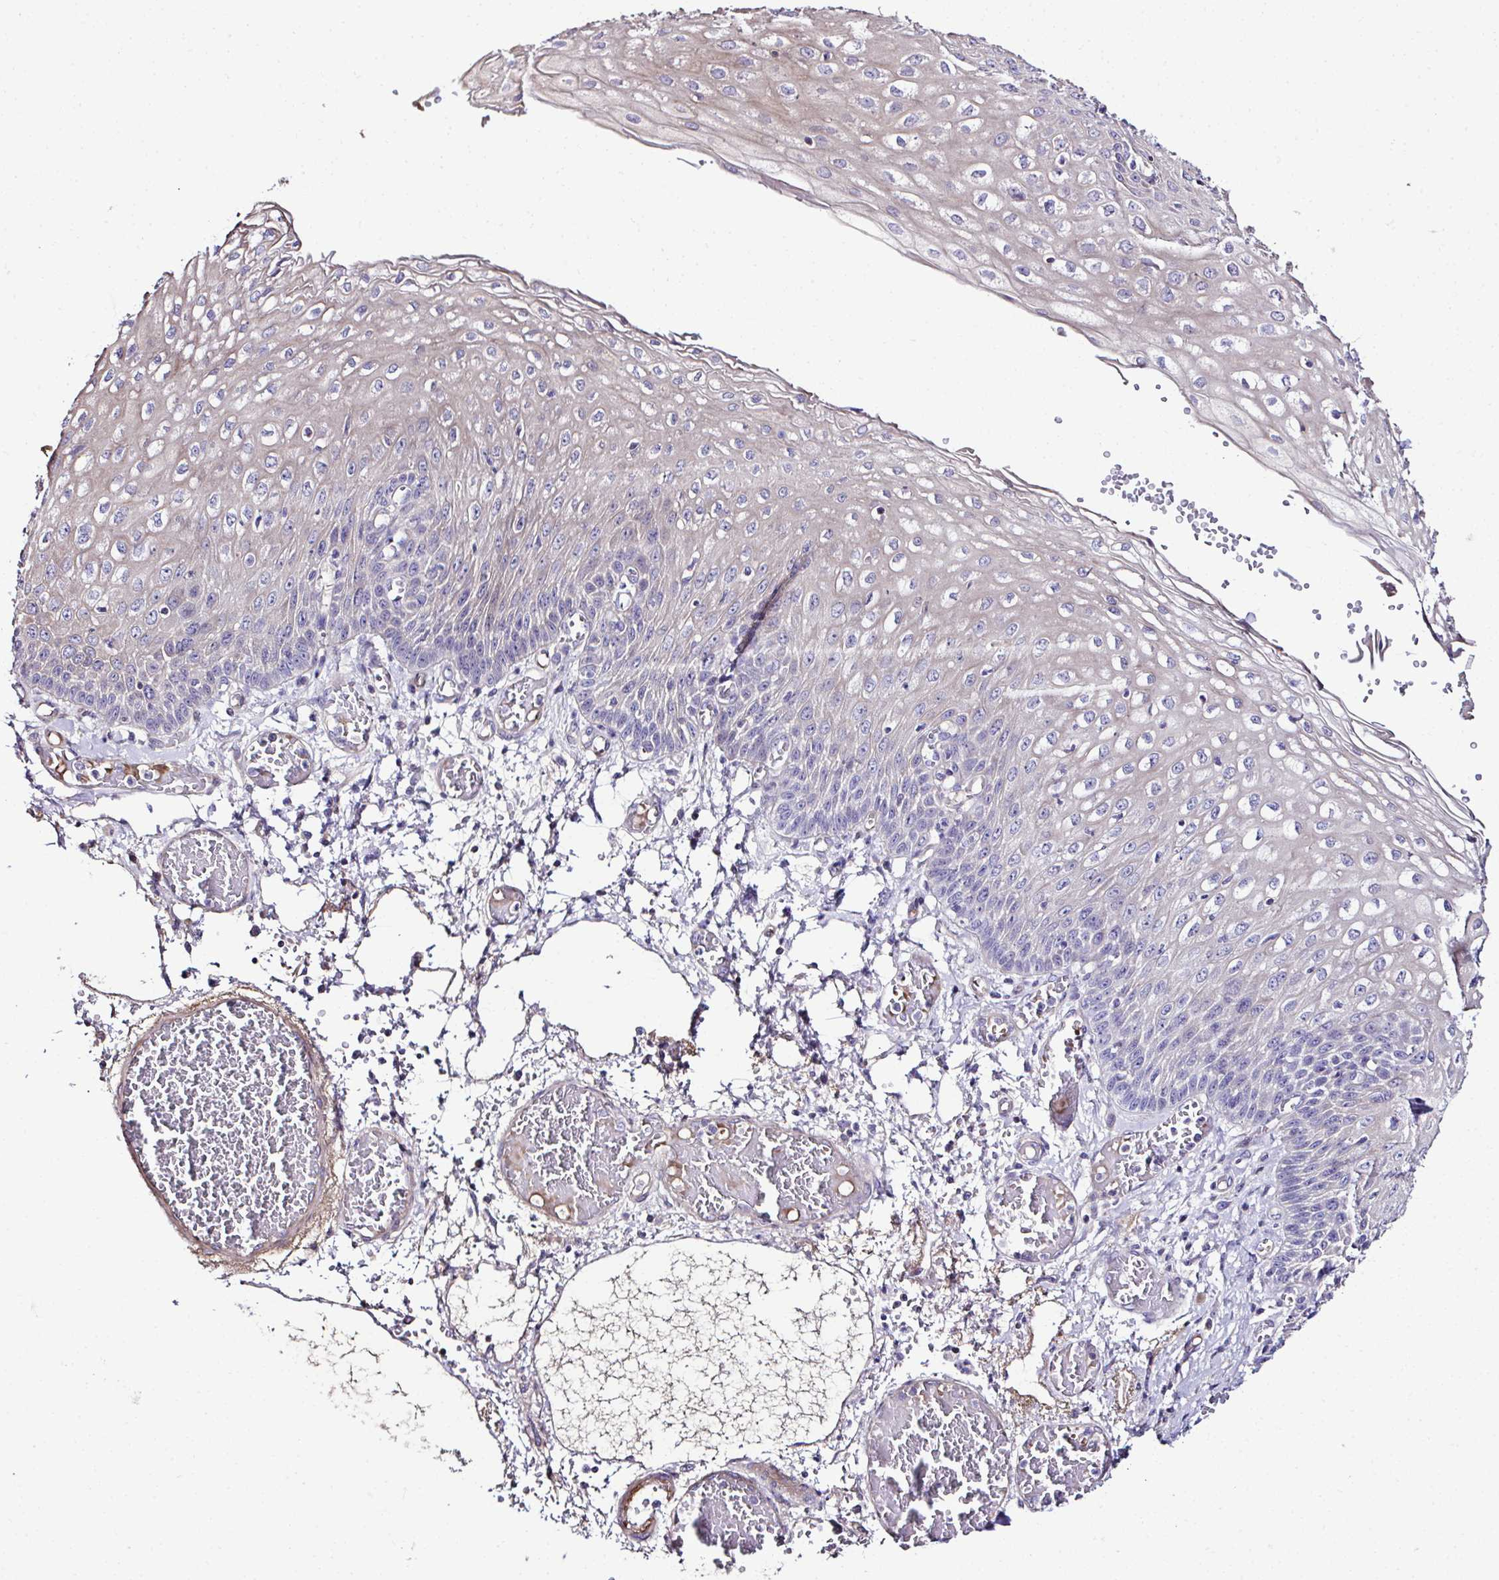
{"staining": {"intensity": "weak", "quantity": "<25%", "location": "cytoplasmic/membranous"}, "tissue": "esophagus", "cell_type": "Squamous epithelial cells", "image_type": "normal", "snomed": [{"axis": "morphology", "description": "Normal tissue, NOS"}, {"axis": "morphology", "description": "Adenocarcinoma, NOS"}, {"axis": "topography", "description": "Esophagus"}], "caption": "Immunohistochemistry micrograph of benign esophagus: human esophagus stained with DAB (3,3'-diaminobenzidine) demonstrates no significant protein staining in squamous epithelial cells. (DAB (3,3'-diaminobenzidine) IHC visualized using brightfield microscopy, high magnification).", "gene": "CCDC85C", "patient": {"sex": "male", "age": 81}}